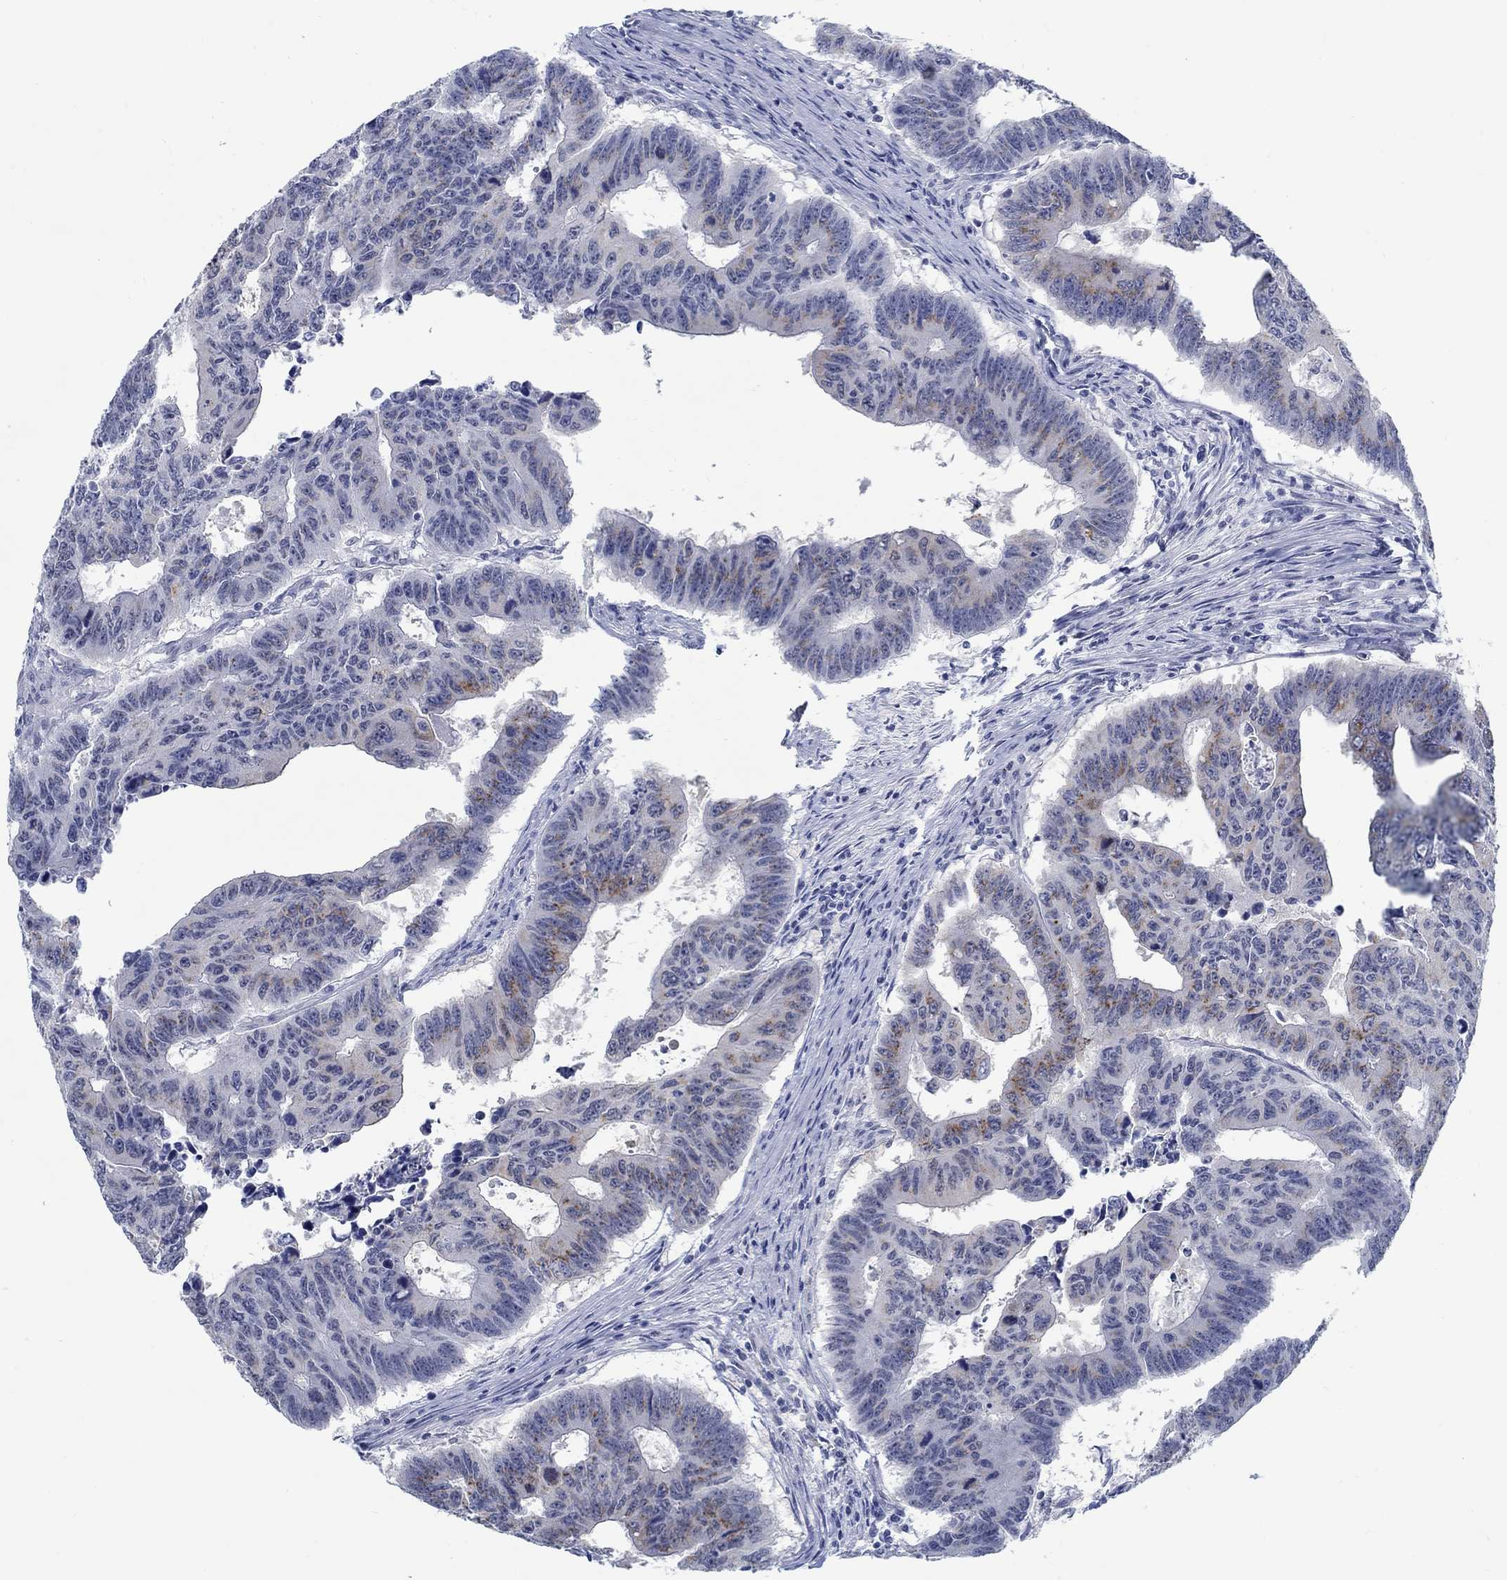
{"staining": {"intensity": "moderate", "quantity": "<25%", "location": "cytoplasmic/membranous"}, "tissue": "colorectal cancer", "cell_type": "Tumor cells", "image_type": "cancer", "snomed": [{"axis": "morphology", "description": "Adenocarcinoma, NOS"}, {"axis": "topography", "description": "Appendix"}, {"axis": "topography", "description": "Colon"}, {"axis": "topography", "description": "Cecum"}, {"axis": "topography", "description": "Colon asc"}], "caption": "Human colorectal cancer (adenocarcinoma) stained with a protein marker shows moderate staining in tumor cells.", "gene": "TEKT4", "patient": {"sex": "female", "age": 85}}